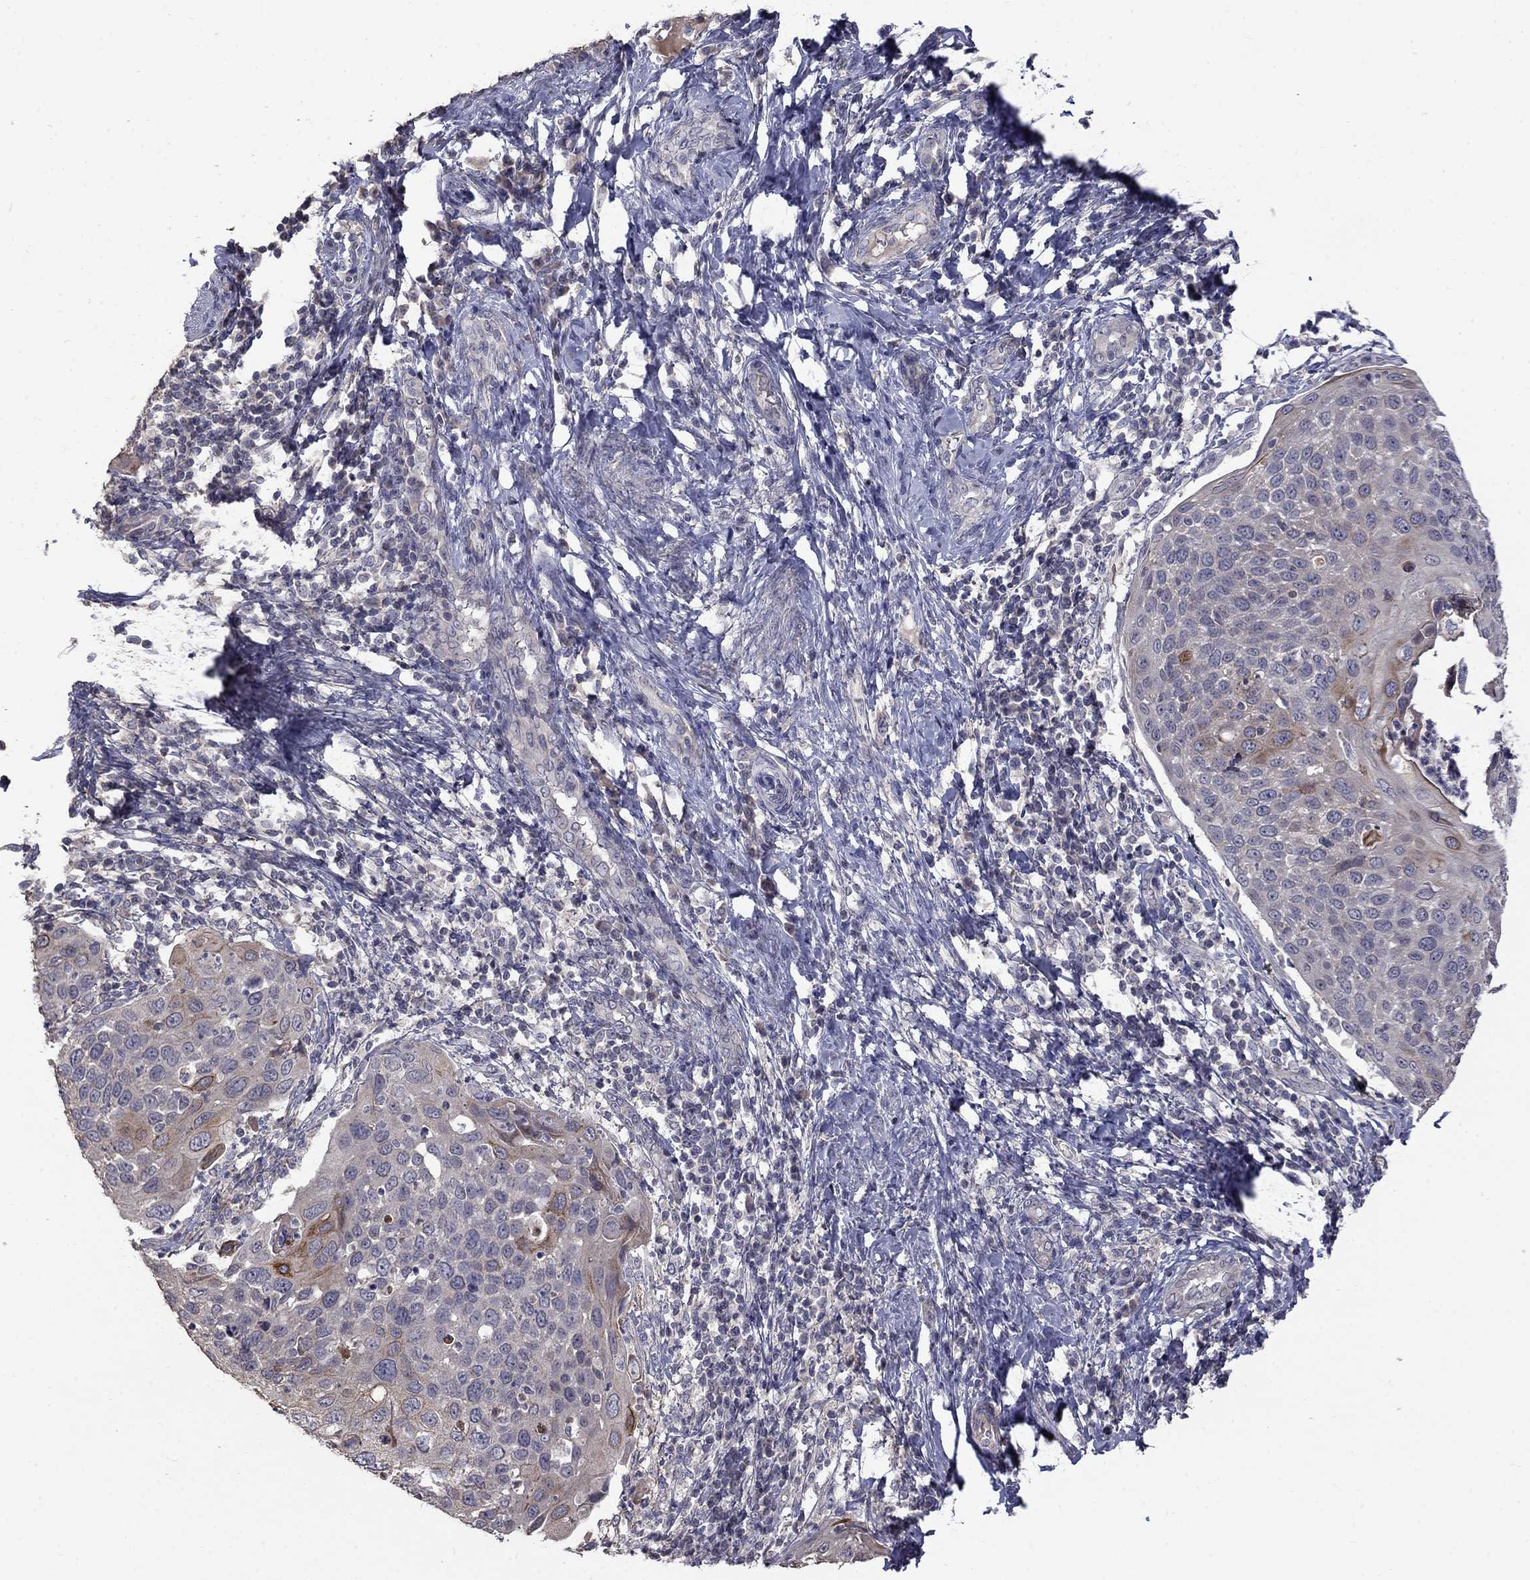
{"staining": {"intensity": "moderate", "quantity": "<25%", "location": "cytoplasmic/membranous"}, "tissue": "cervical cancer", "cell_type": "Tumor cells", "image_type": "cancer", "snomed": [{"axis": "morphology", "description": "Squamous cell carcinoma, NOS"}, {"axis": "topography", "description": "Cervix"}], "caption": "This micrograph reveals immunohistochemistry (IHC) staining of cervical squamous cell carcinoma, with low moderate cytoplasmic/membranous staining in approximately <25% of tumor cells.", "gene": "SLC39A14", "patient": {"sex": "female", "age": 54}}